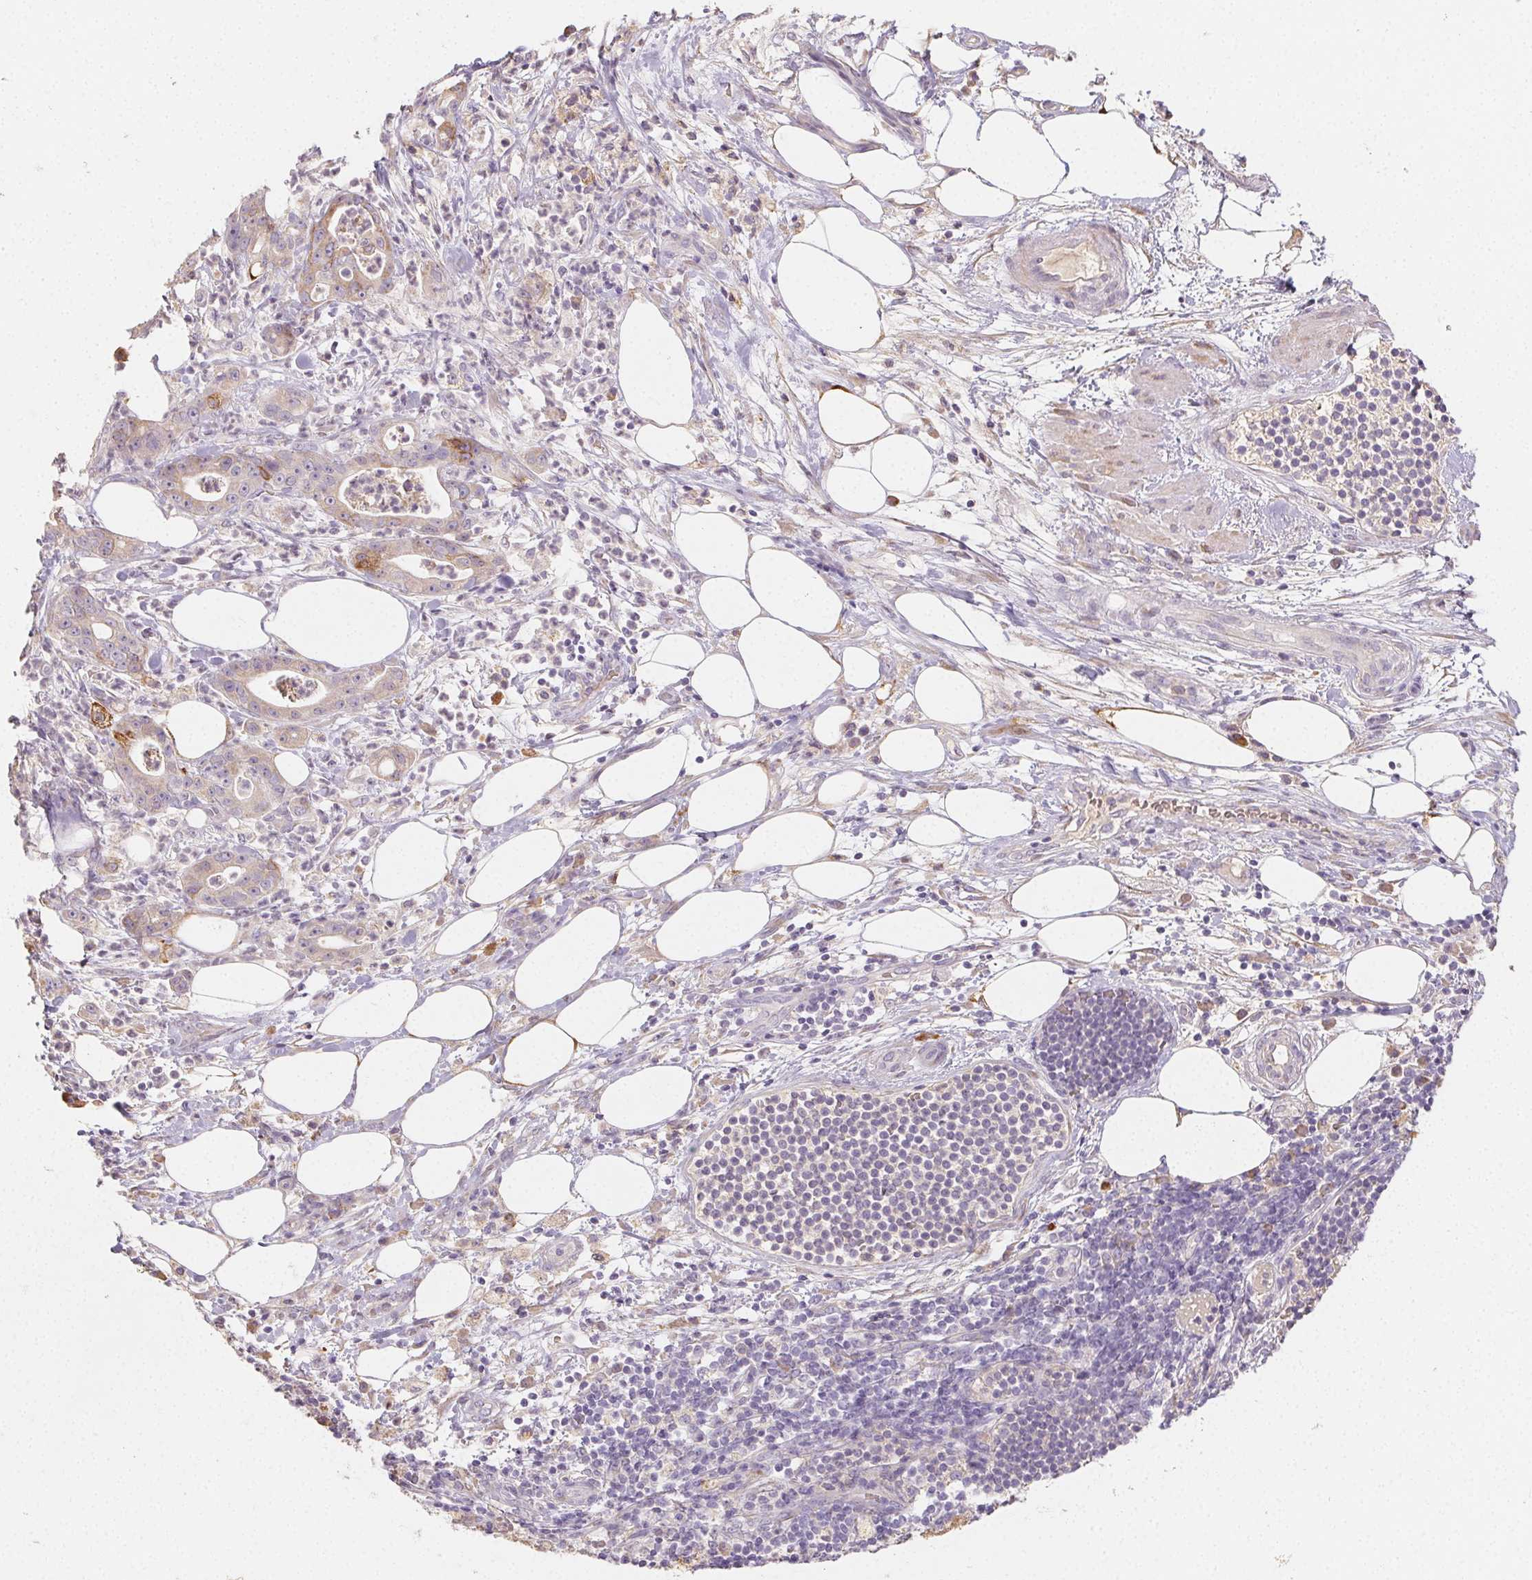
{"staining": {"intensity": "weak", "quantity": "<25%", "location": "cytoplasmic/membranous"}, "tissue": "pancreatic cancer", "cell_type": "Tumor cells", "image_type": "cancer", "snomed": [{"axis": "morphology", "description": "Adenocarcinoma, NOS"}, {"axis": "topography", "description": "Pancreas"}], "caption": "Tumor cells show no significant protein staining in pancreatic cancer.", "gene": "ACVR1B", "patient": {"sex": "male", "age": 71}}